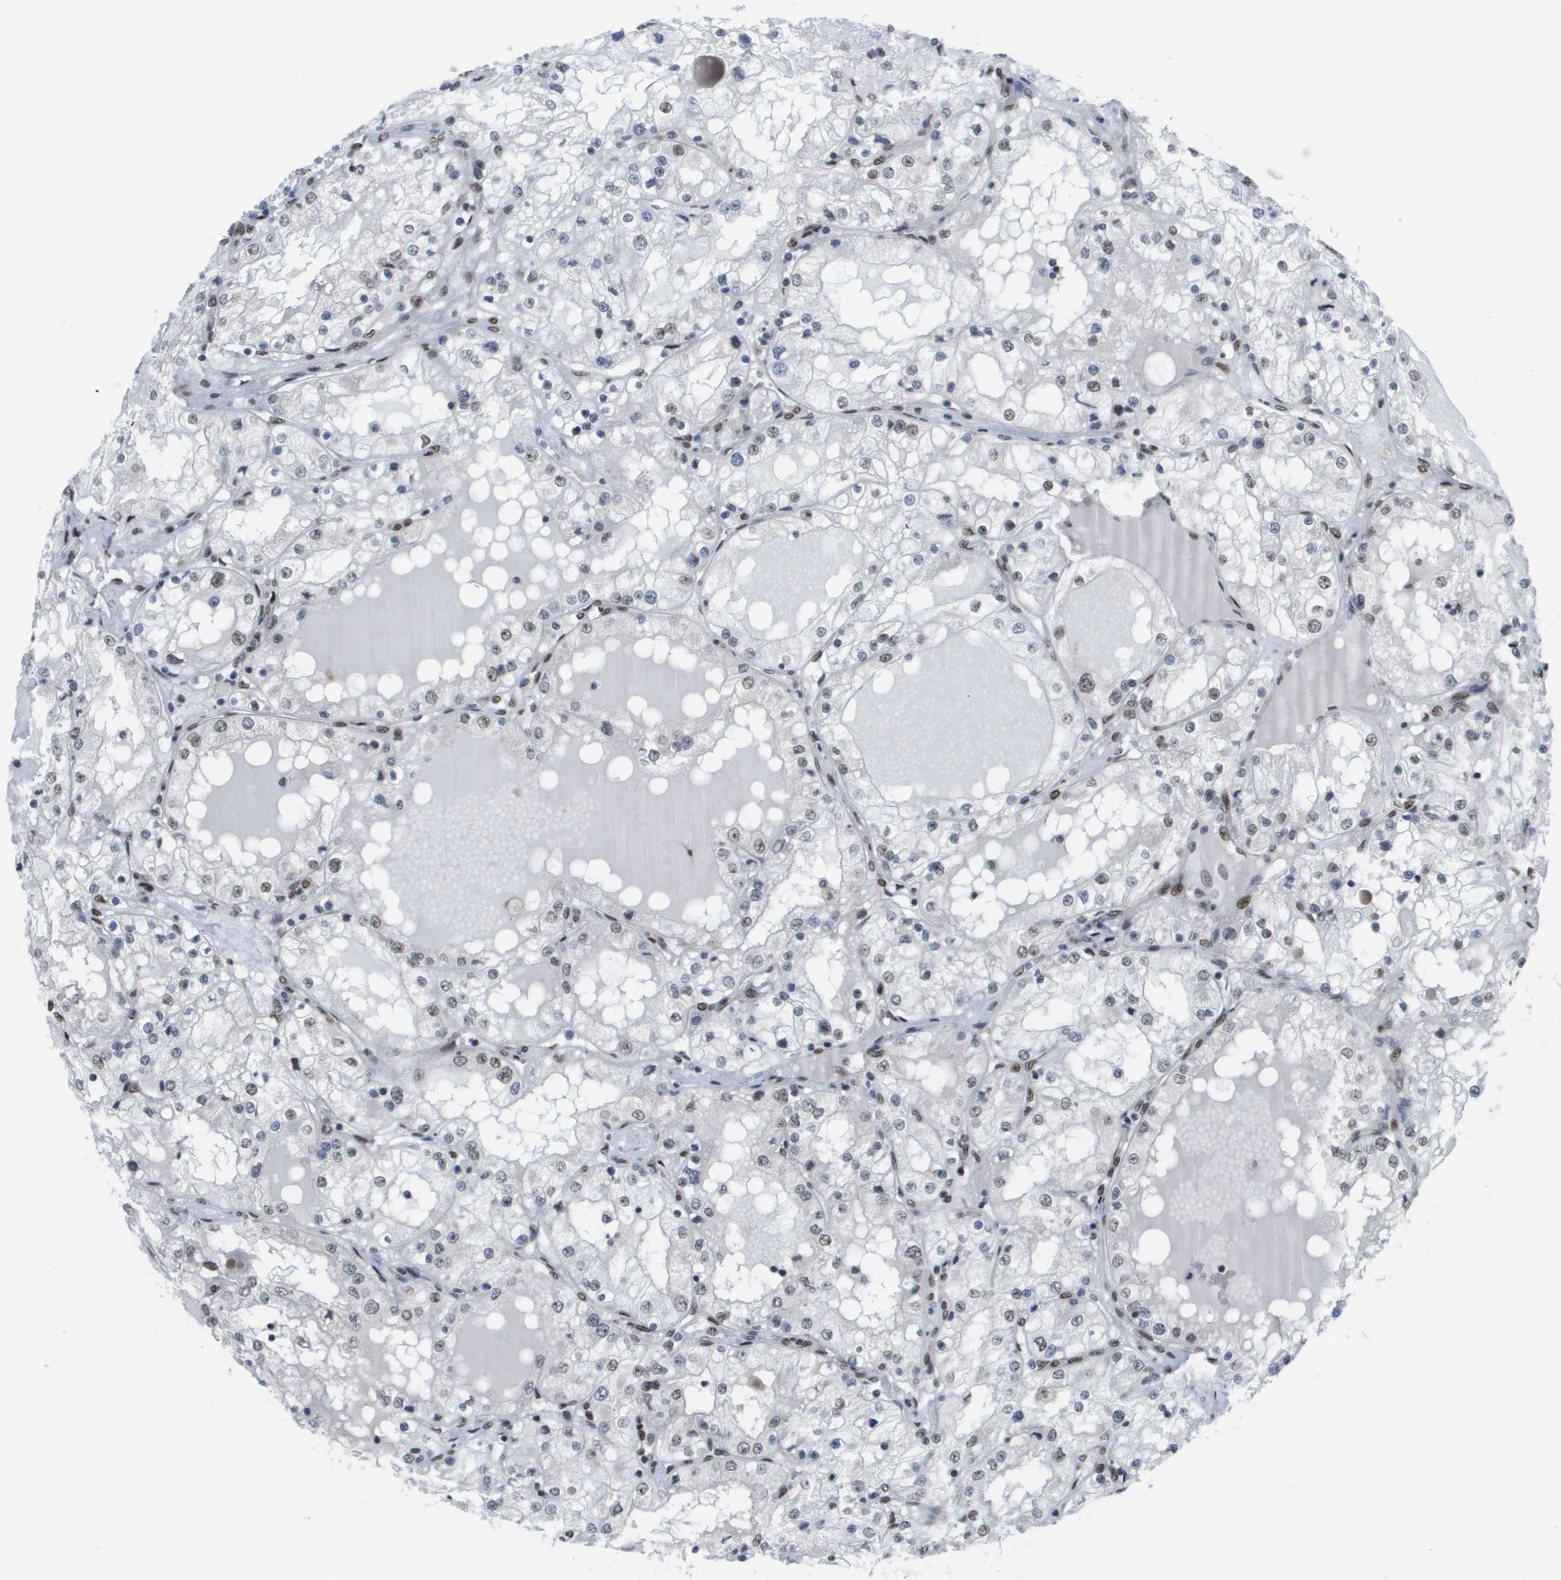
{"staining": {"intensity": "weak", "quantity": "25%-75%", "location": "nuclear"}, "tissue": "renal cancer", "cell_type": "Tumor cells", "image_type": "cancer", "snomed": [{"axis": "morphology", "description": "Adenocarcinoma, NOS"}, {"axis": "topography", "description": "Kidney"}], "caption": "IHC (DAB) staining of renal adenocarcinoma demonstrates weak nuclear protein staining in approximately 25%-75% of tumor cells.", "gene": "CDT1", "patient": {"sex": "male", "age": 68}}